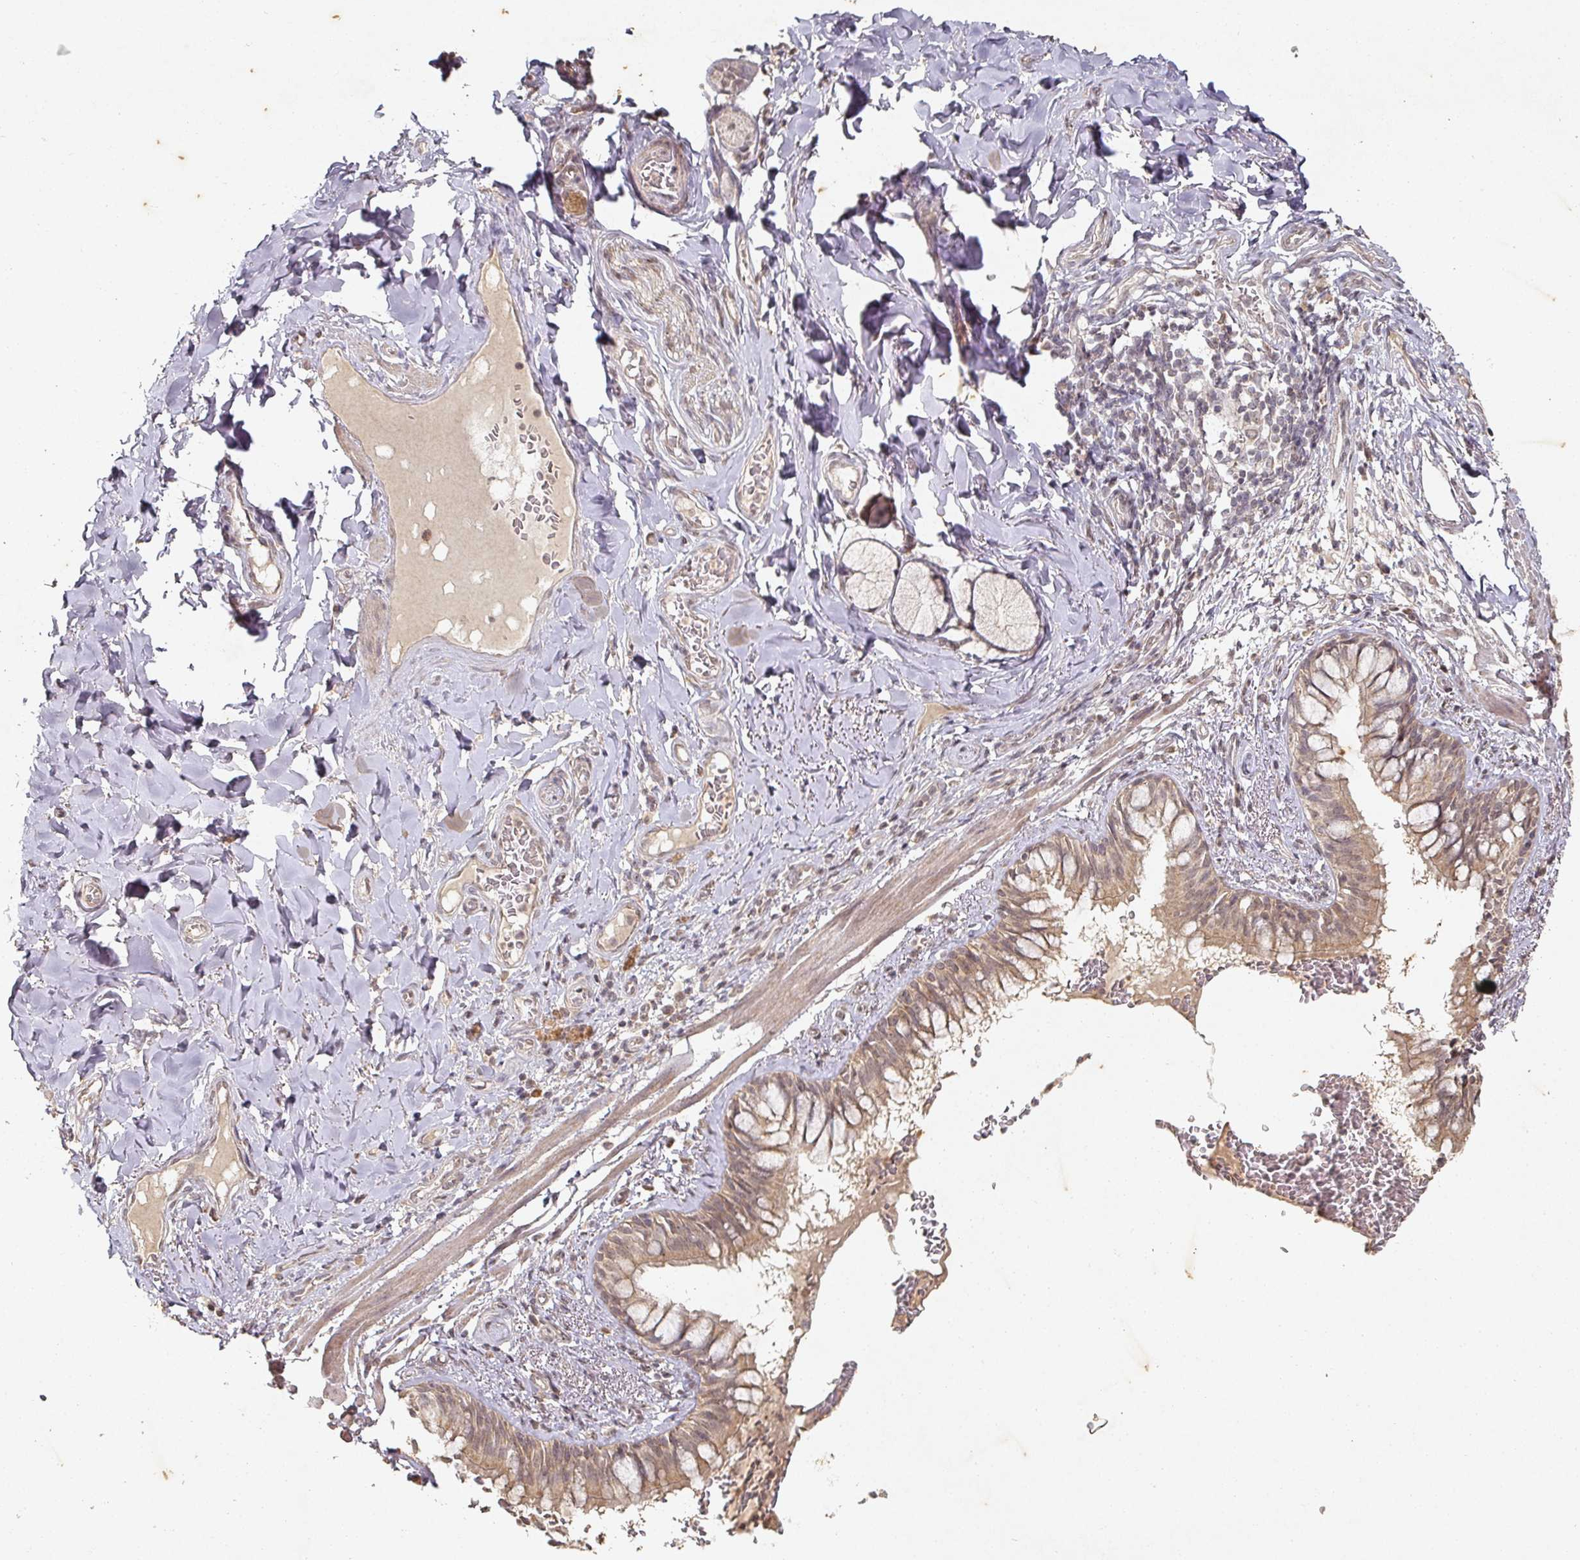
{"staining": {"intensity": "weak", "quantity": ">75%", "location": "cytoplasmic/membranous"}, "tissue": "bronchus", "cell_type": "Respiratory epithelial cells", "image_type": "normal", "snomed": [{"axis": "morphology", "description": "Normal tissue, NOS"}, {"axis": "topography", "description": "Cartilage tissue"}, {"axis": "topography", "description": "Bronchus"}], "caption": "A high-resolution photomicrograph shows immunohistochemistry staining of unremarkable bronchus, which shows weak cytoplasmic/membranous staining in about >75% of respiratory epithelial cells. The staining is performed using DAB (3,3'-diaminobenzidine) brown chromogen to label protein expression. The nuclei are counter-stained blue using hematoxylin.", "gene": "CAPN5", "patient": {"sex": "female", "age": 36}}